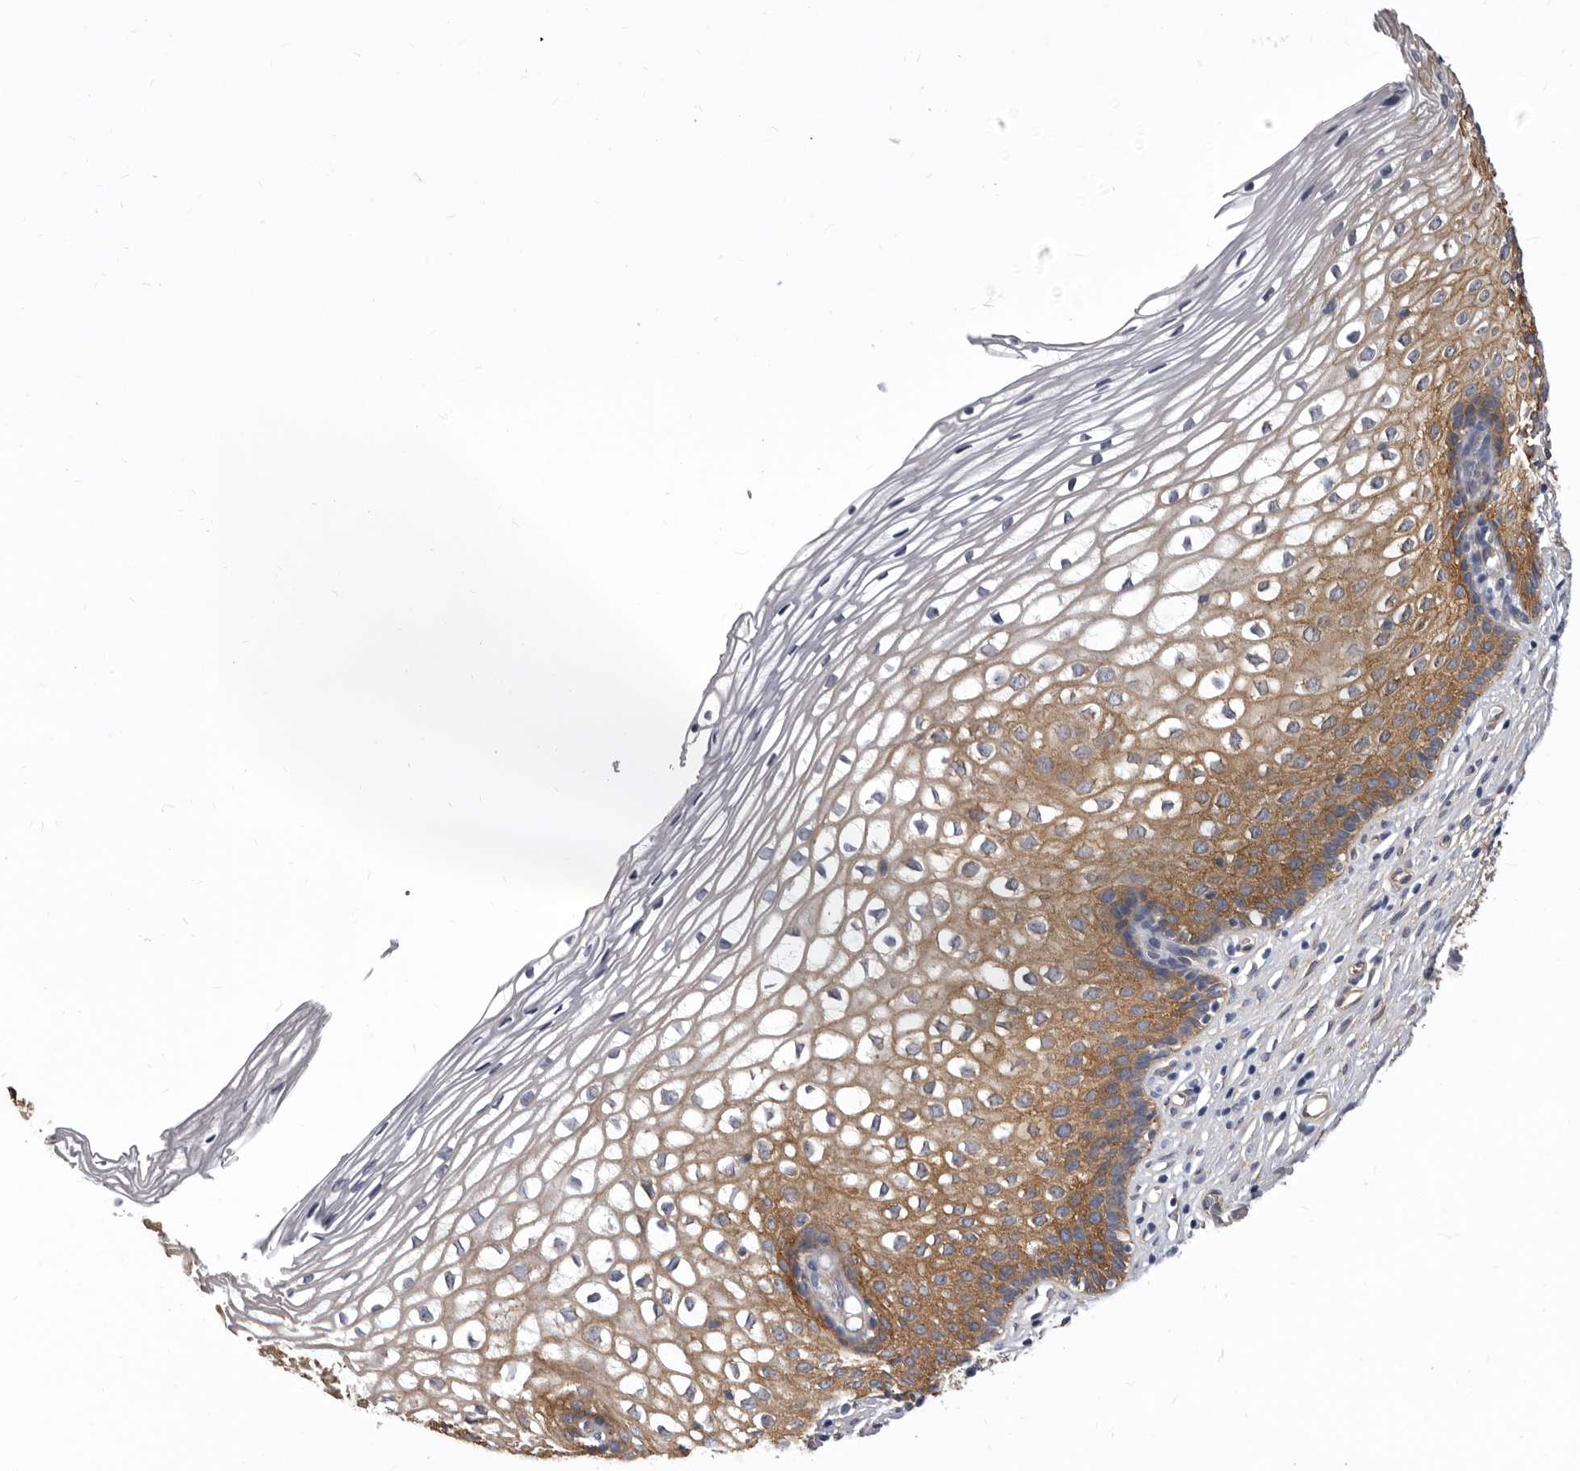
{"staining": {"intensity": "moderate", "quantity": "<25%", "location": "cytoplasmic/membranous"}, "tissue": "cervix", "cell_type": "Glandular cells", "image_type": "normal", "snomed": [{"axis": "morphology", "description": "Normal tissue, NOS"}, {"axis": "topography", "description": "Cervix"}], "caption": "High-power microscopy captured an immunohistochemistry photomicrograph of unremarkable cervix, revealing moderate cytoplasmic/membranous expression in approximately <25% of glandular cells. Using DAB (brown) and hematoxylin (blue) stains, captured at high magnification using brightfield microscopy.", "gene": "ENAH", "patient": {"sex": "female", "age": 27}}